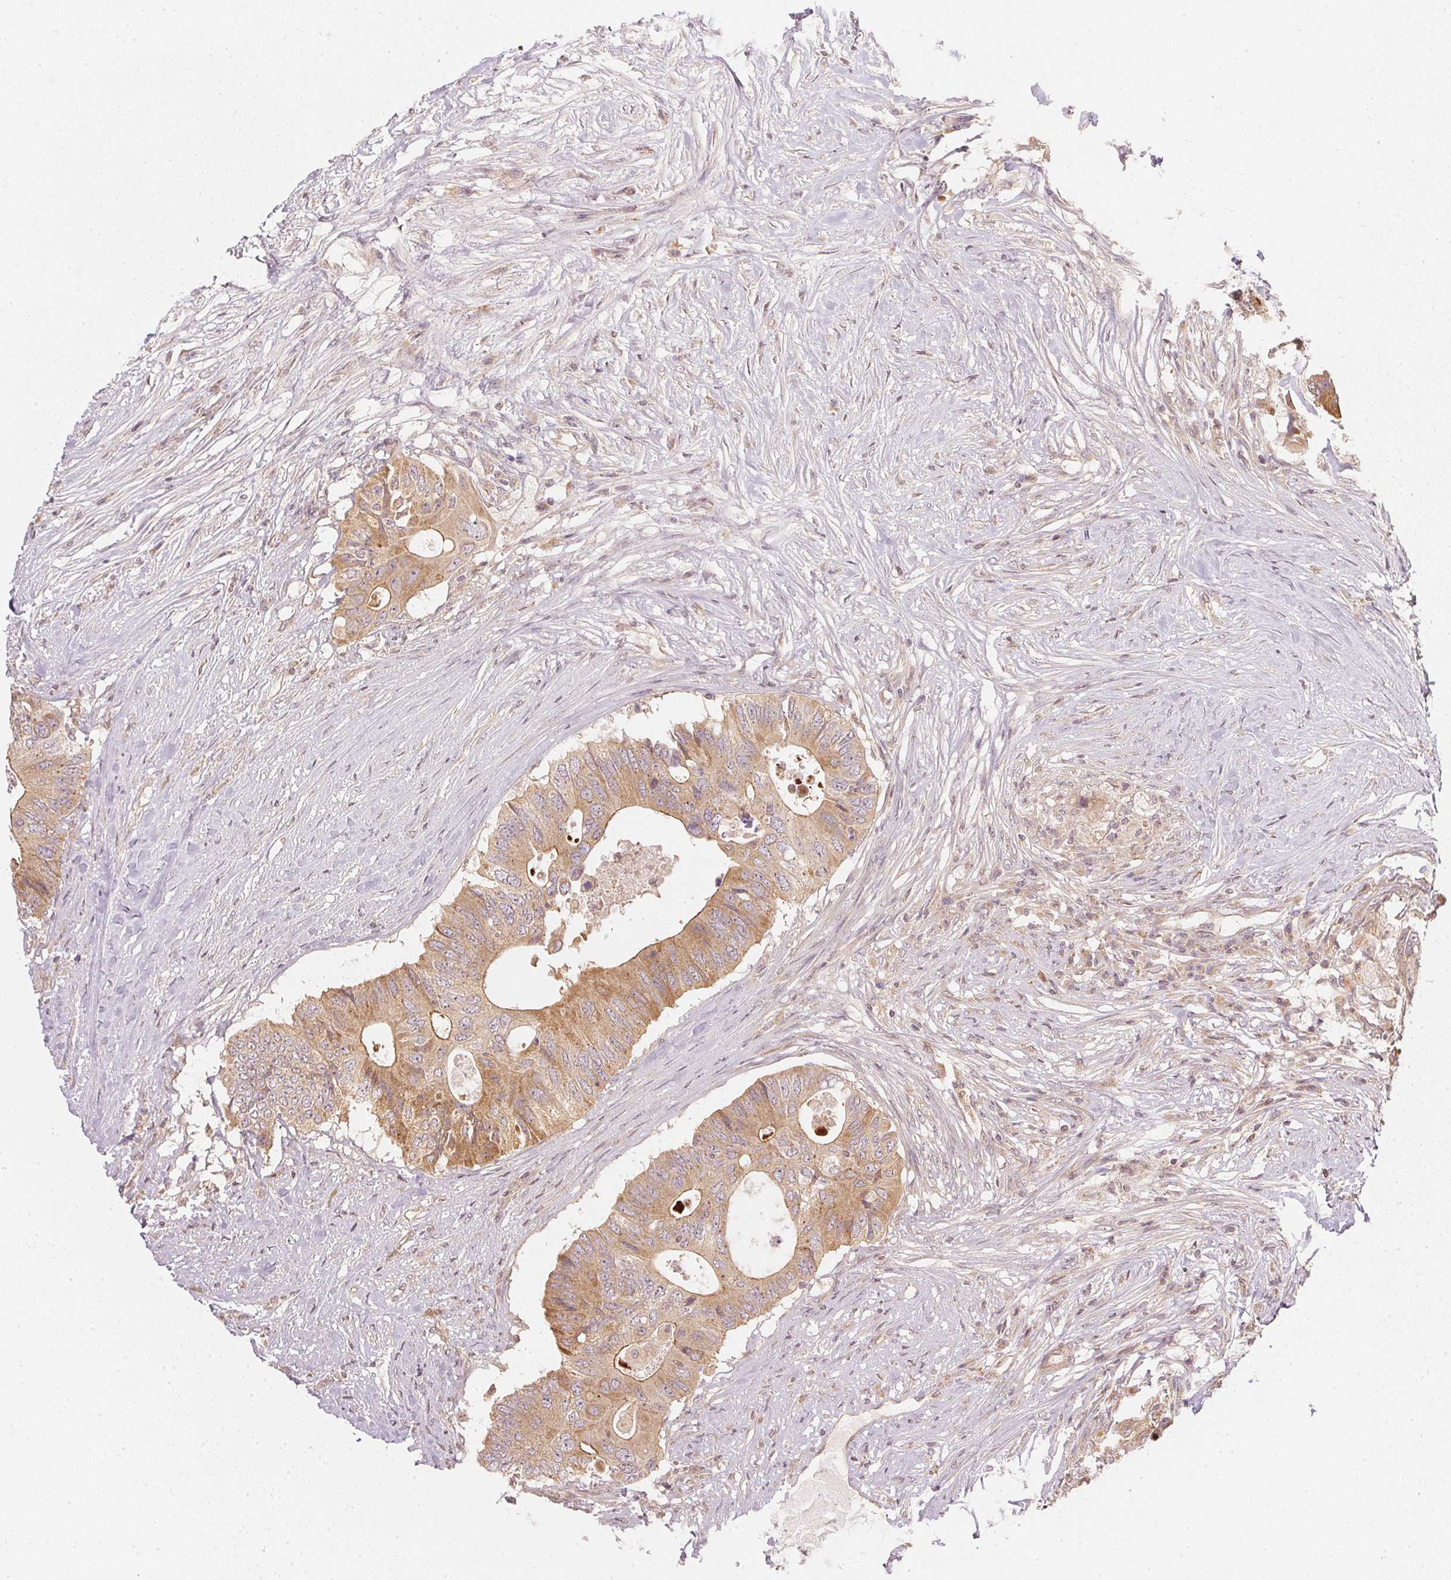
{"staining": {"intensity": "moderate", "quantity": ">75%", "location": "cytoplasmic/membranous"}, "tissue": "colorectal cancer", "cell_type": "Tumor cells", "image_type": "cancer", "snomed": [{"axis": "morphology", "description": "Adenocarcinoma, NOS"}, {"axis": "topography", "description": "Colon"}], "caption": "A high-resolution histopathology image shows immunohistochemistry (IHC) staining of colorectal adenocarcinoma, which exhibits moderate cytoplasmic/membranous expression in approximately >75% of tumor cells.", "gene": "WDR54", "patient": {"sex": "male", "age": 71}}